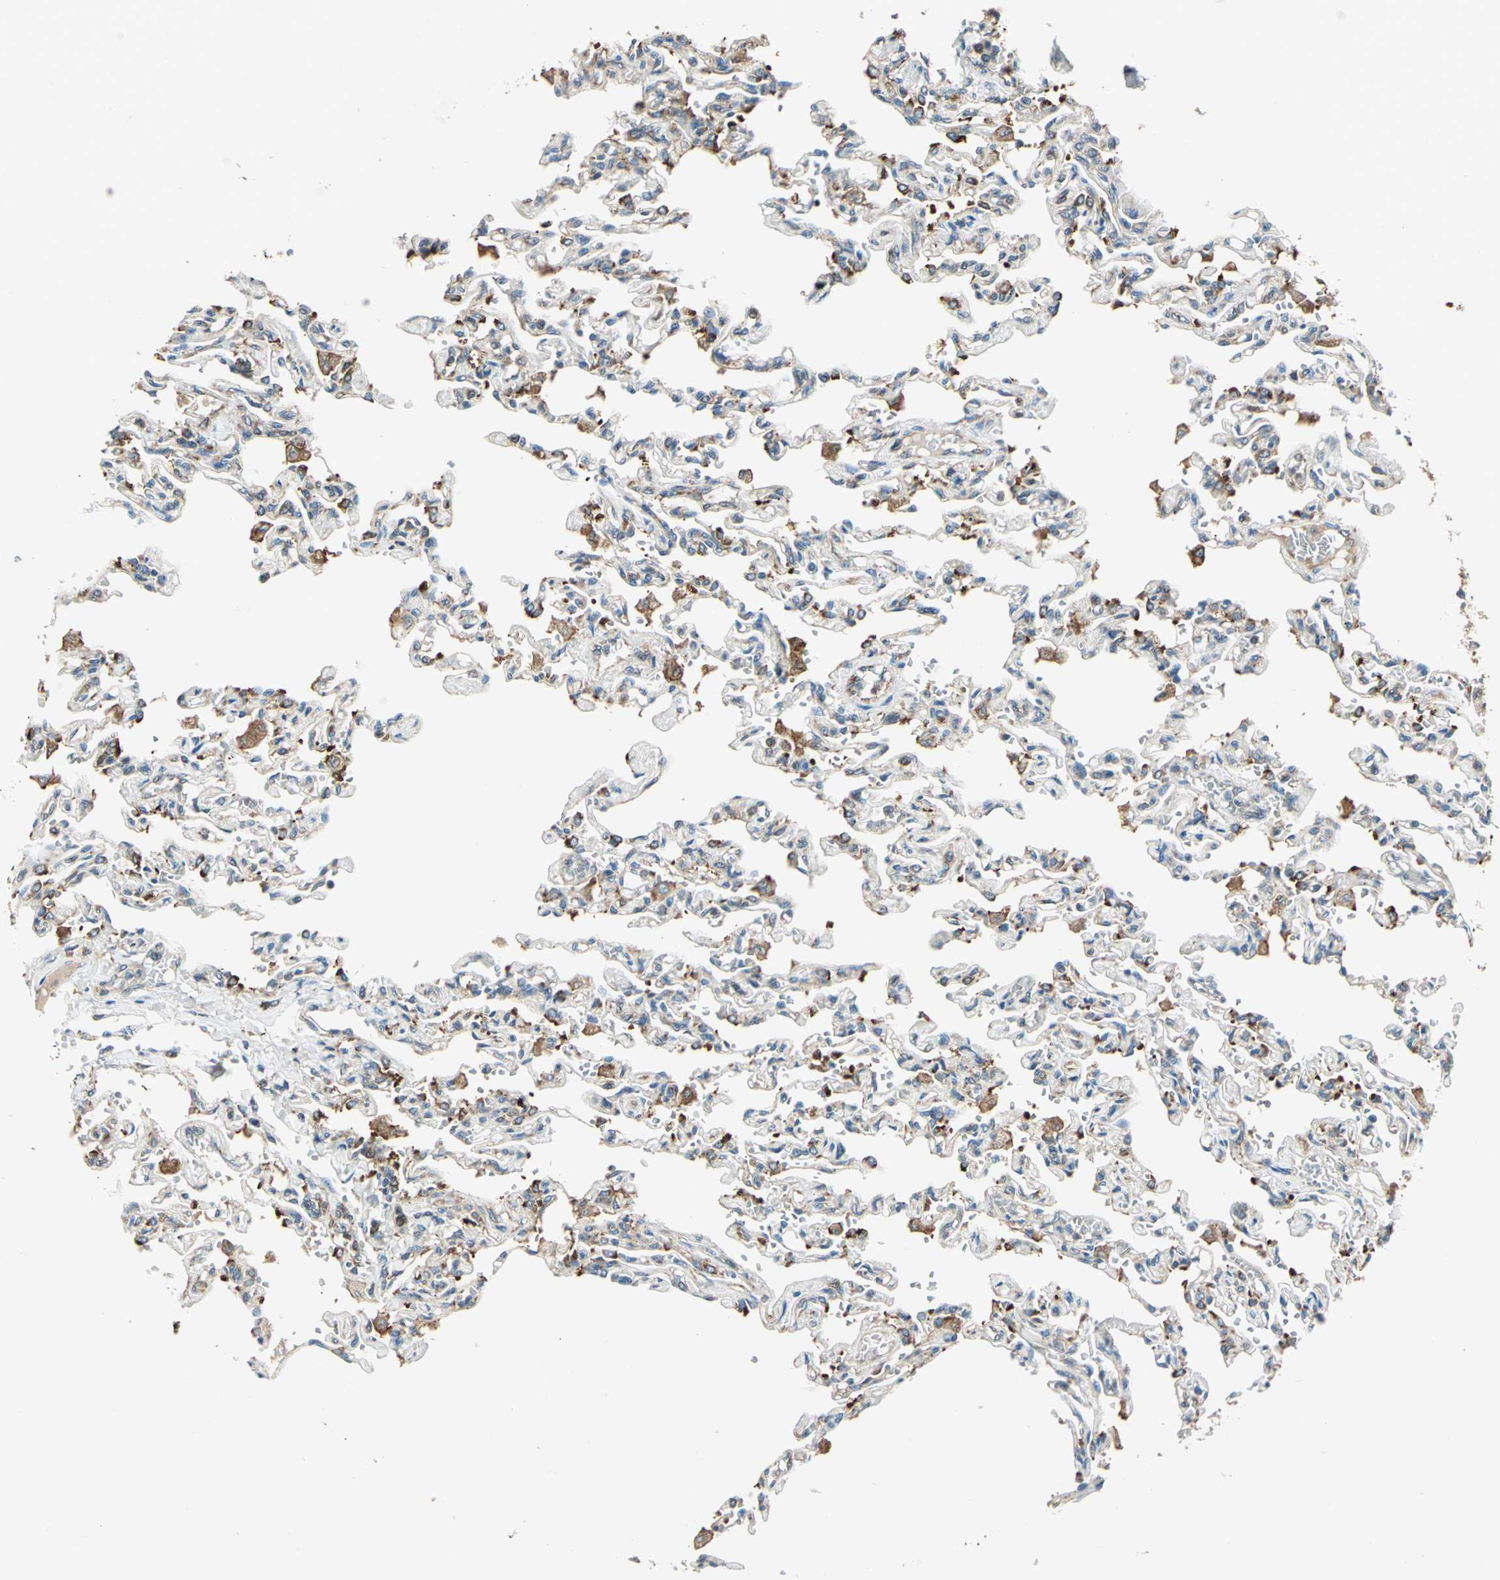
{"staining": {"intensity": "moderate", "quantity": "25%-75%", "location": "cytoplasmic/membranous"}, "tissue": "lung", "cell_type": "Alveolar cells", "image_type": "normal", "snomed": [{"axis": "morphology", "description": "Normal tissue, NOS"}, {"axis": "topography", "description": "Lung"}], "caption": "A medium amount of moderate cytoplasmic/membranous expression is appreciated in about 25%-75% of alveolar cells in benign lung.", "gene": "PDIA4", "patient": {"sex": "male", "age": 21}}